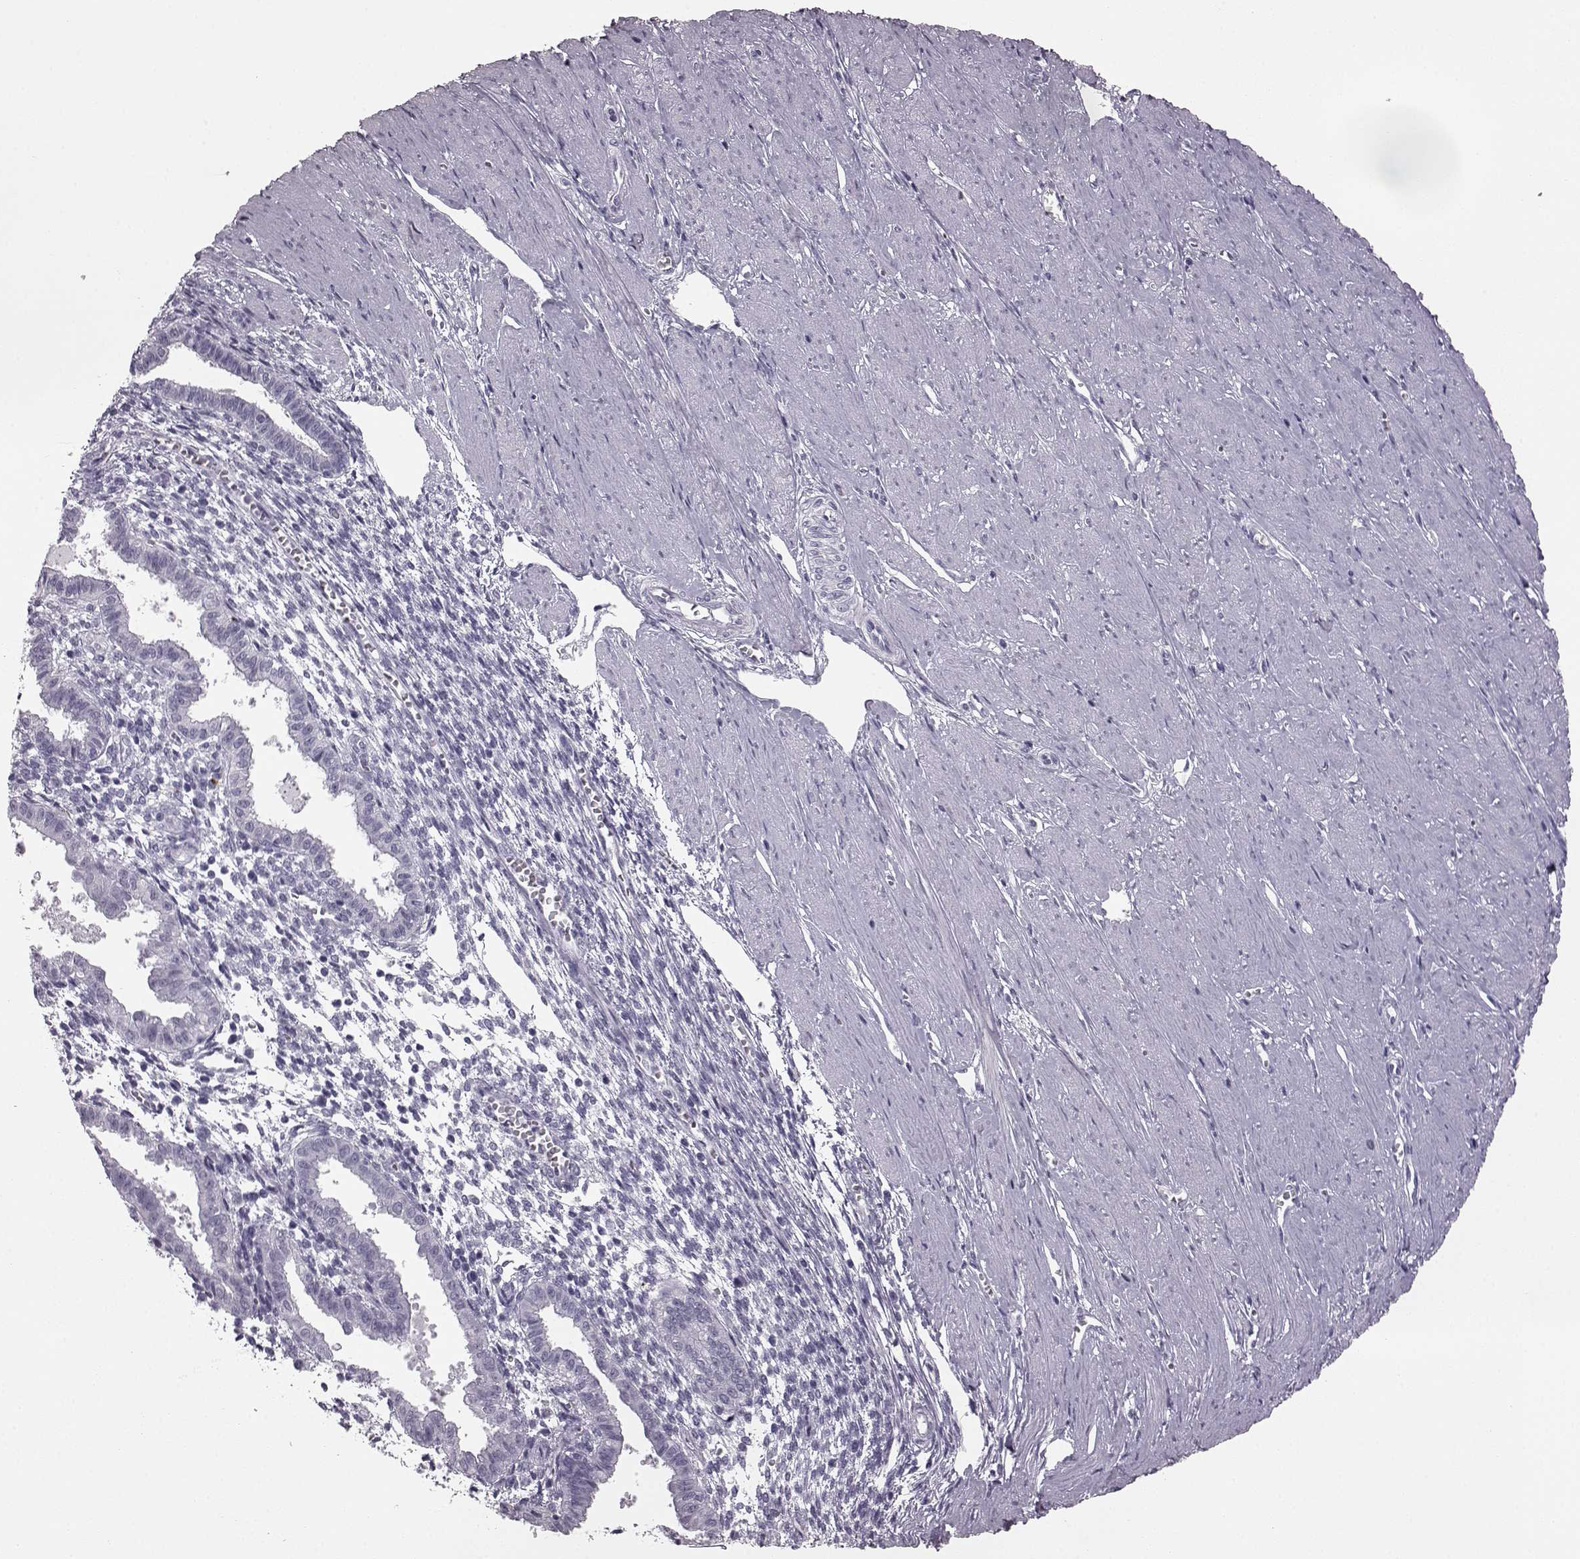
{"staining": {"intensity": "negative", "quantity": "none", "location": "none"}, "tissue": "endometrium", "cell_type": "Cells in endometrial stroma", "image_type": "normal", "snomed": [{"axis": "morphology", "description": "Normal tissue, NOS"}, {"axis": "topography", "description": "Endometrium"}], "caption": "The micrograph exhibits no staining of cells in endometrial stroma in benign endometrium. (DAB (3,3'-diaminobenzidine) IHC with hematoxylin counter stain).", "gene": "AIPL1", "patient": {"sex": "female", "age": 37}}